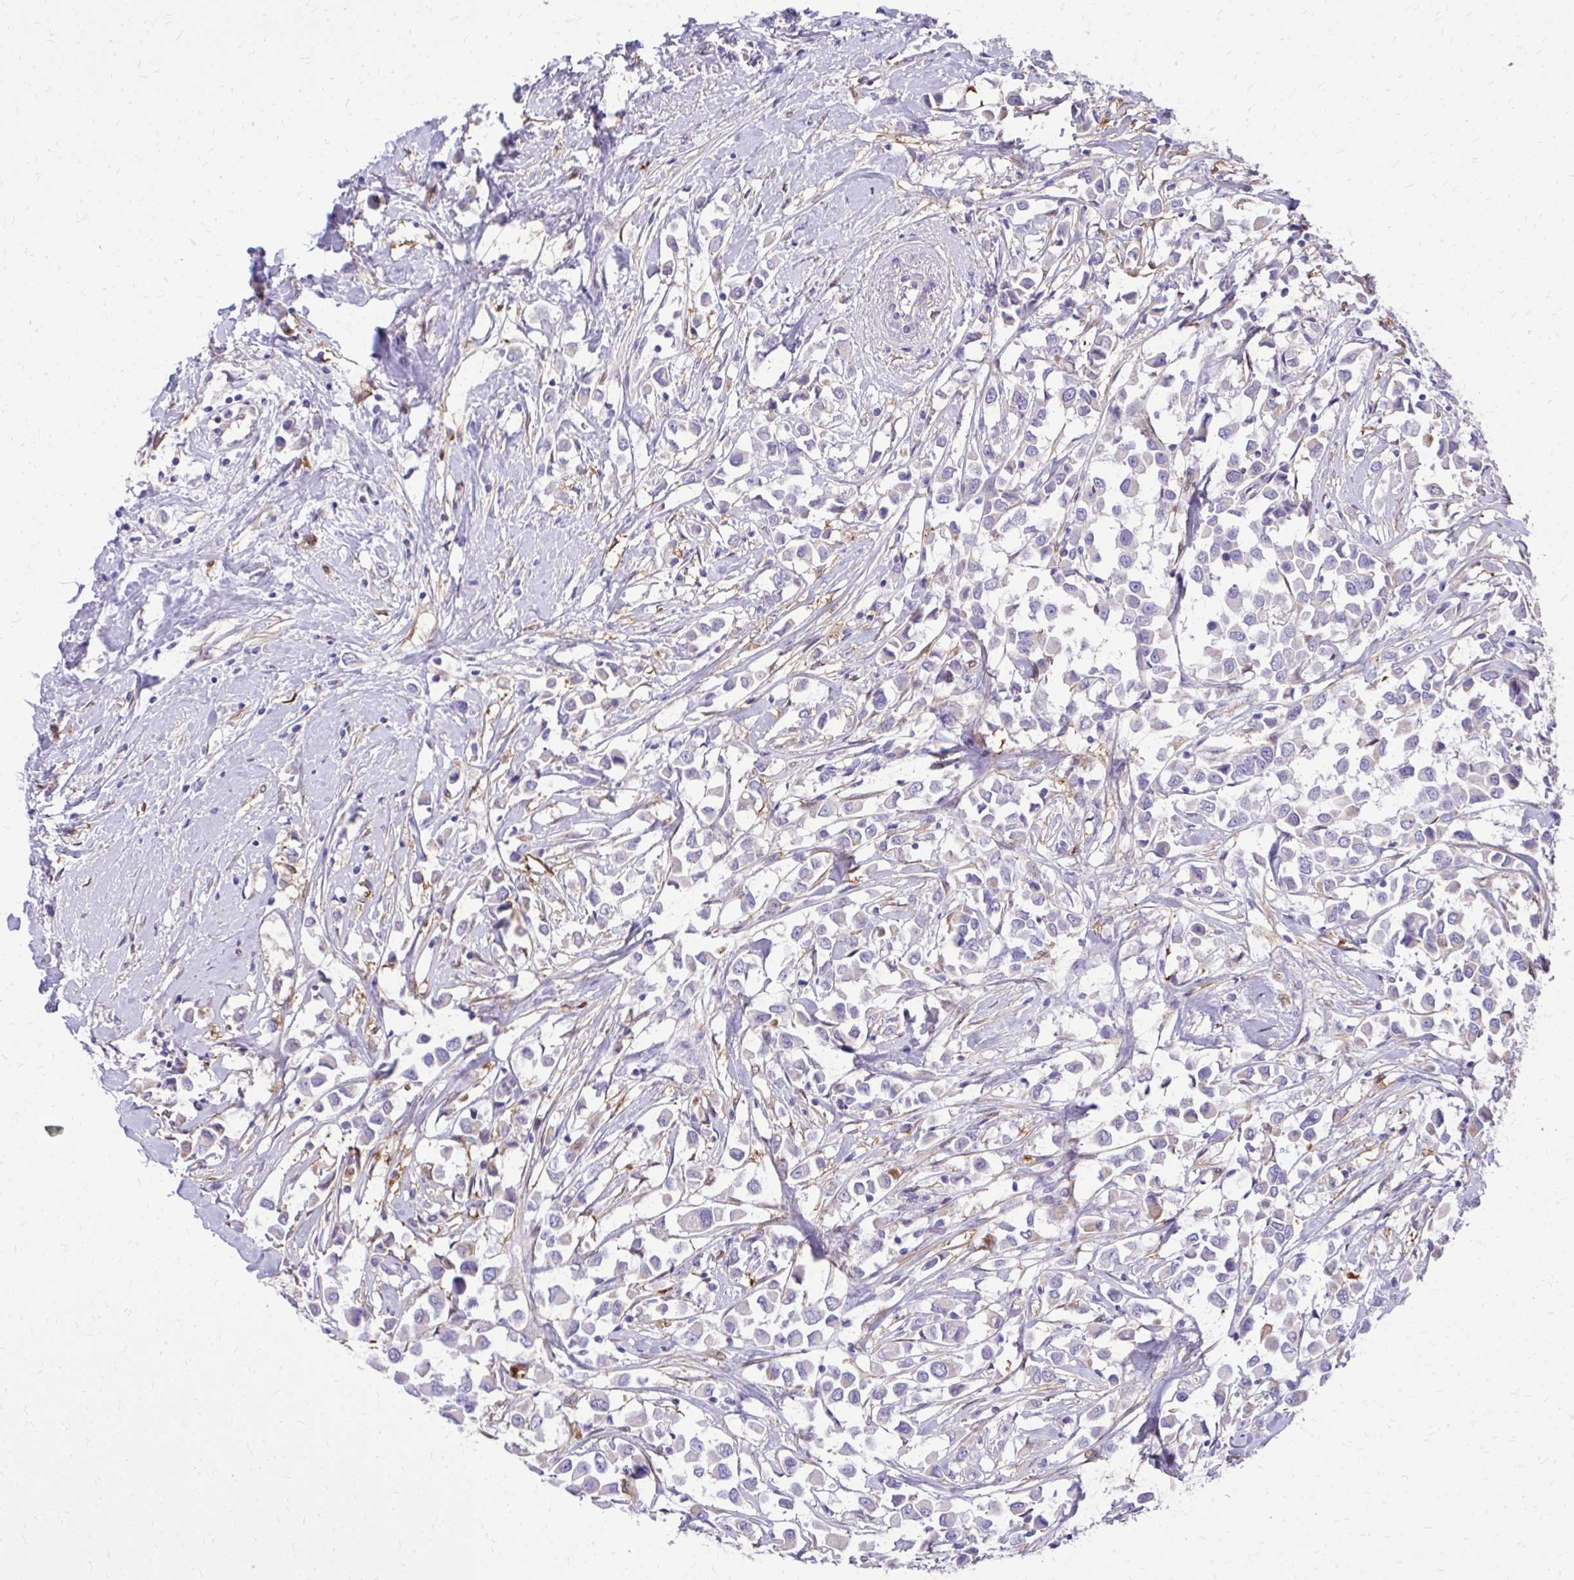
{"staining": {"intensity": "negative", "quantity": "none", "location": "none"}, "tissue": "breast cancer", "cell_type": "Tumor cells", "image_type": "cancer", "snomed": [{"axis": "morphology", "description": "Duct carcinoma"}, {"axis": "topography", "description": "Breast"}], "caption": "High power microscopy image of an immunohistochemistry image of breast cancer, revealing no significant positivity in tumor cells.", "gene": "NNMT", "patient": {"sex": "female", "age": 61}}